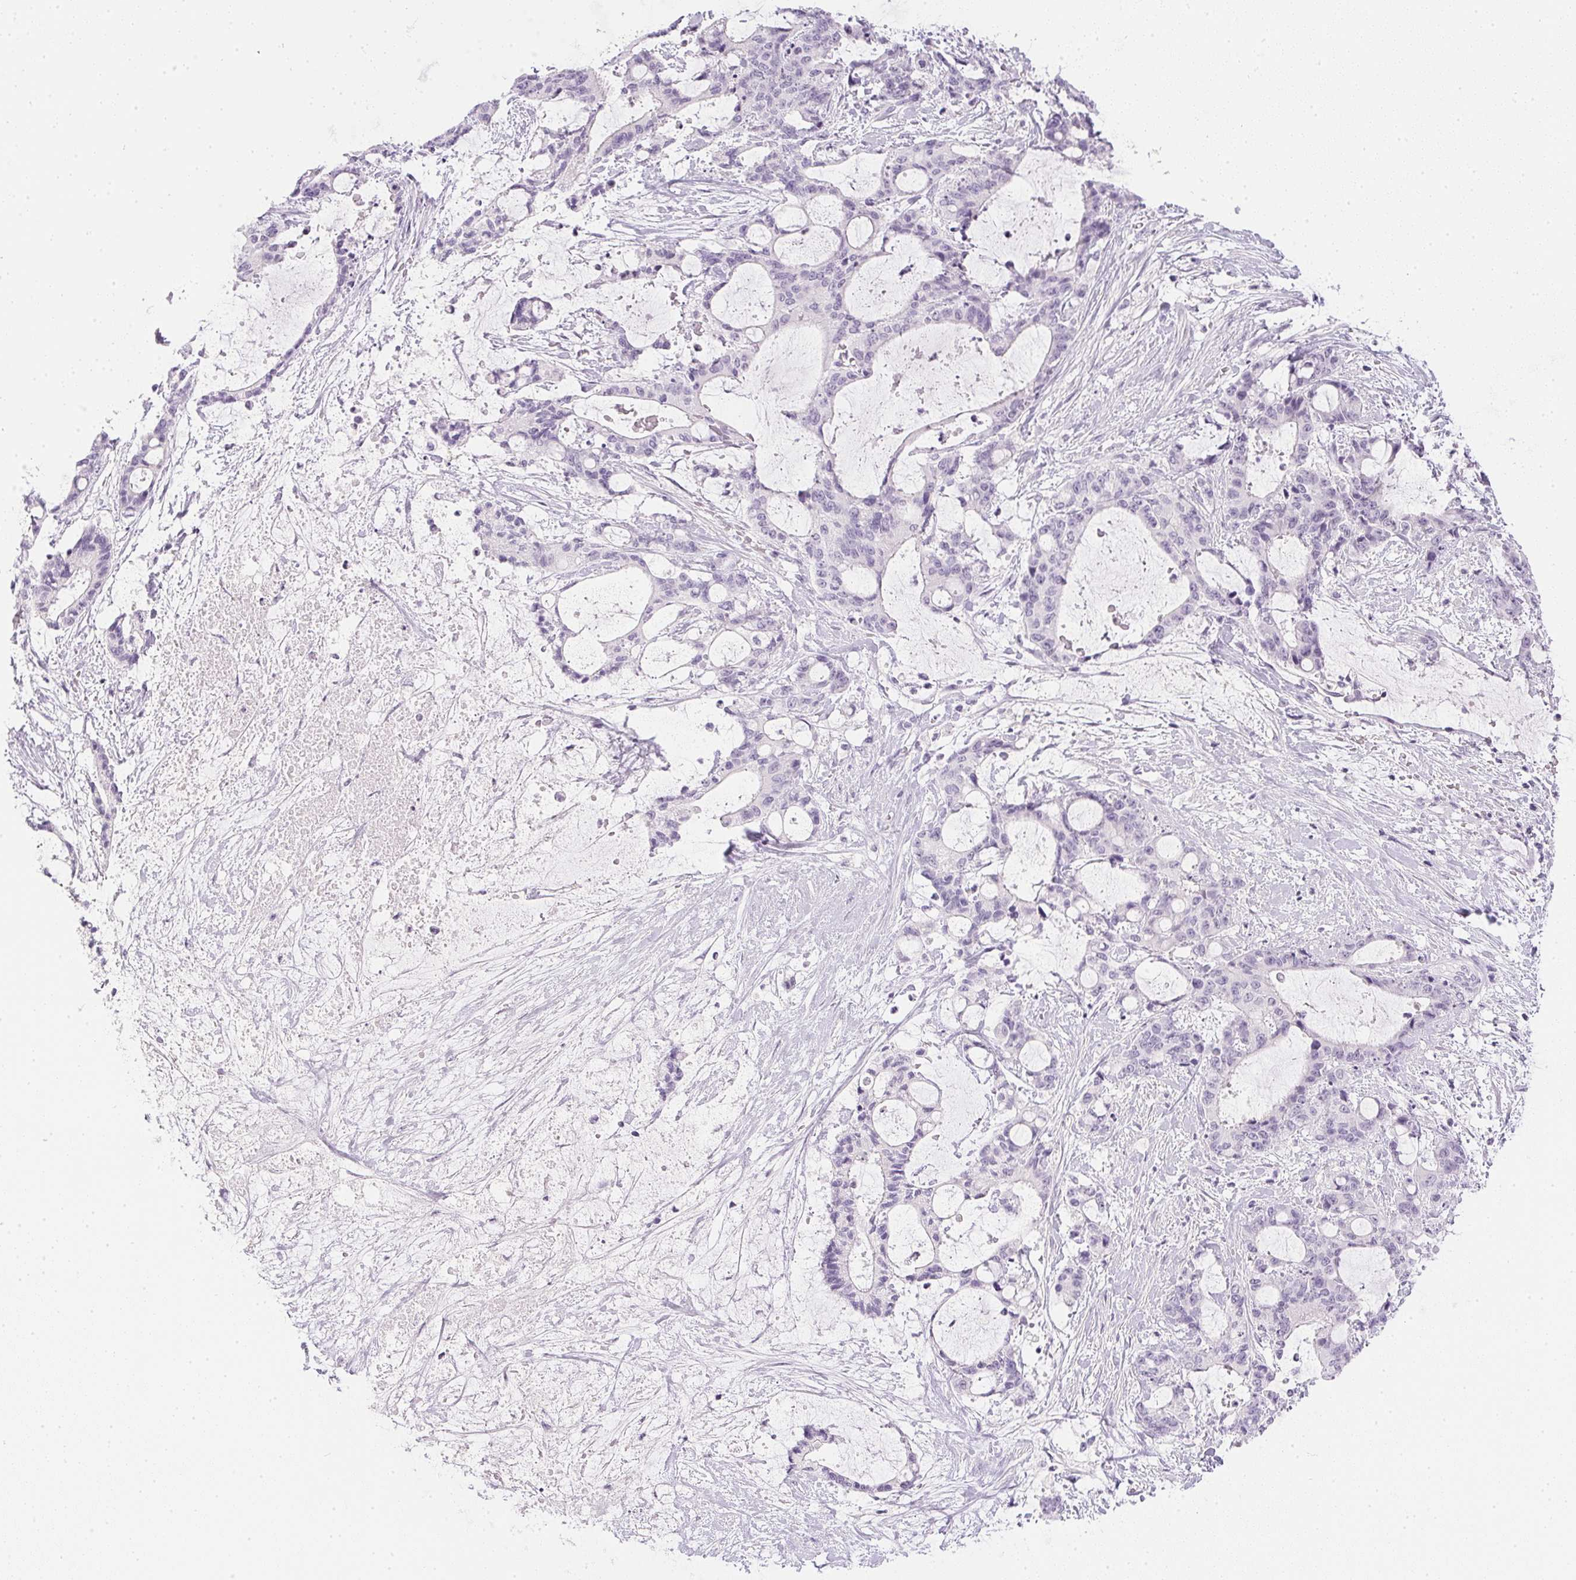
{"staining": {"intensity": "negative", "quantity": "none", "location": "none"}, "tissue": "liver cancer", "cell_type": "Tumor cells", "image_type": "cancer", "snomed": [{"axis": "morphology", "description": "Normal tissue, NOS"}, {"axis": "morphology", "description": "Cholangiocarcinoma"}, {"axis": "topography", "description": "Liver"}, {"axis": "topography", "description": "Peripheral nerve tissue"}], "caption": "Immunohistochemical staining of human liver cancer (cholangiocarcinoma) shows no significant staining in tumor cells.", "gene": "PPY", "patient": {"sex": "female", "age": 73}}